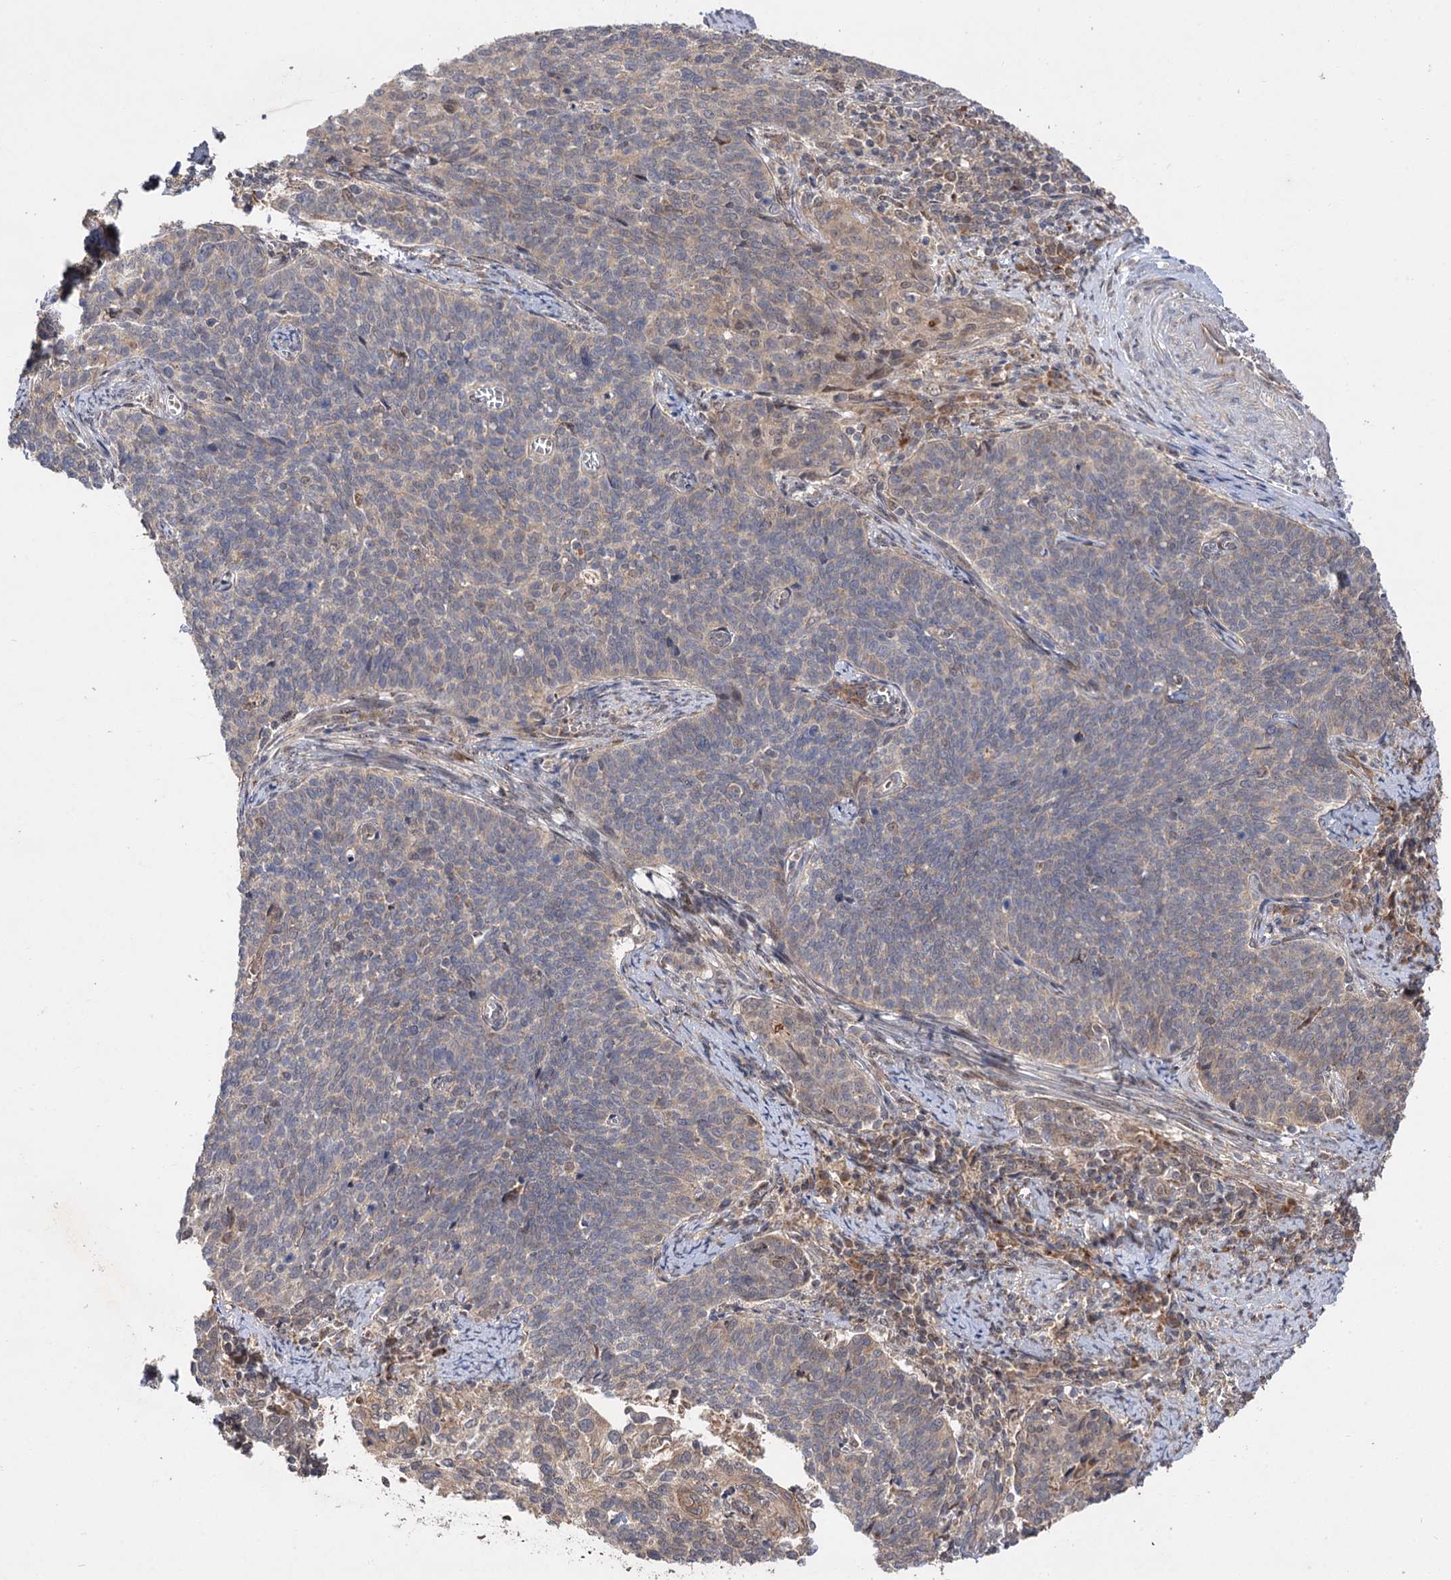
{"staining": {"intensity": "negative", "quantity": "none", "location": "none"}, "tissue": "cervical cancer", "cell_type": "Tumor cells", "image_type": "cancer", "snomed": [{"axis": "morphology", "description": "Squamous cell carcinoma, NOS"}, {"axis": "topography", "description": "Cervix"}], "caption": "This photomicrograph is of squamous cell carcinoma (cervical) stained with immunohistochemistry (IHC) to label a protein in brown with the nuclei are counter-stained blue. There is no expression in tumor cells. (Brightfield microscopy of DAB (3,3'-diaminobenzidine) immunohistochemistry (IHC) at high magnification).", "gene": "FBXW8", "patient": {"sex": "female", "age": 39}}